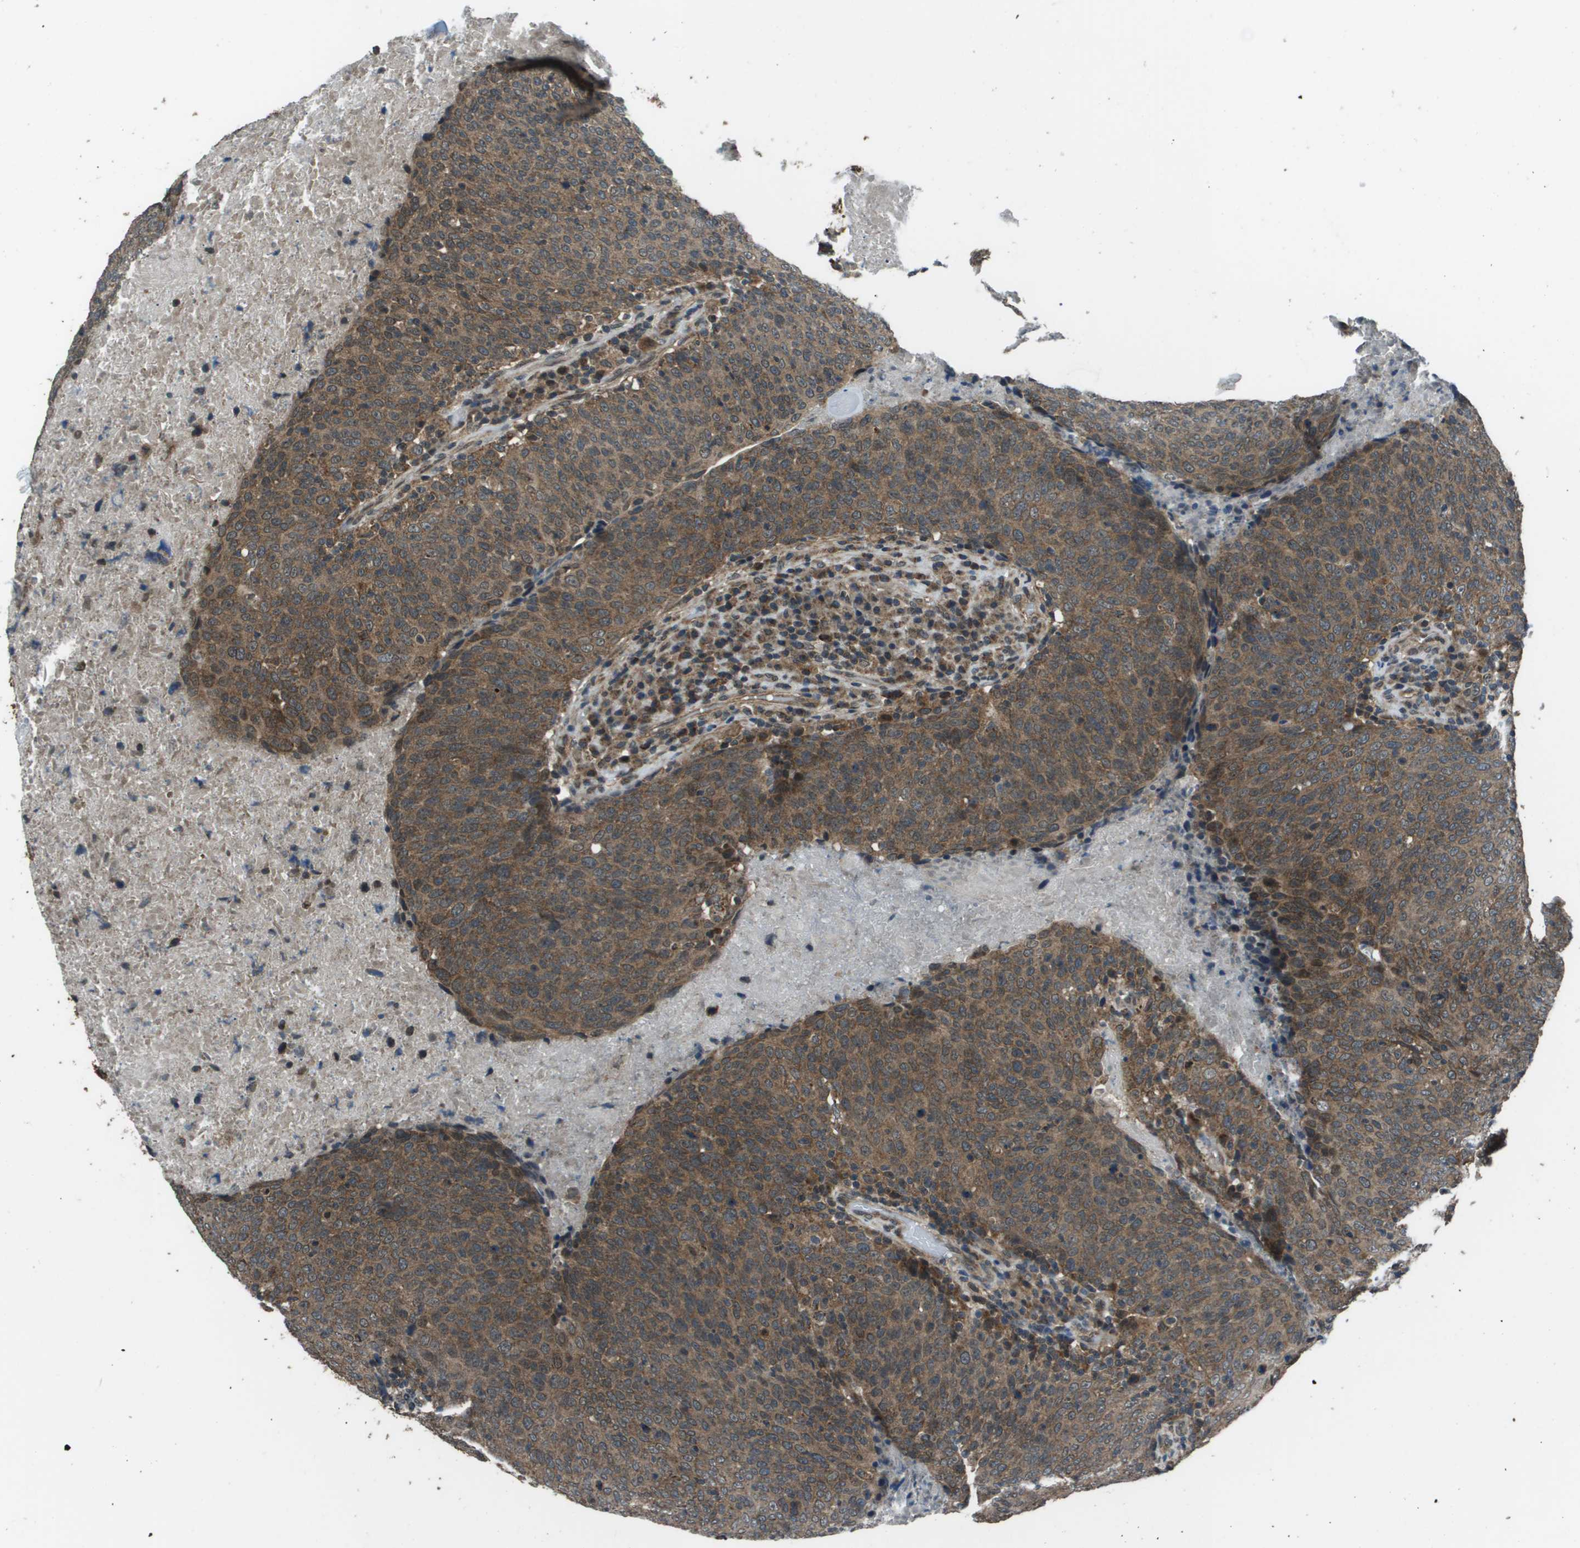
{"staining": {"intensity": "moderate", "quantity": ">75%", "location": "cytoplasmic/membranous"}, "tissue": "head and neck cancer", "cell_type": "Tumor cells", "image_type": "cancer", "snomed": [{"axis": "morphology", "description": "Squamous cell carcinoma, NOS"}, {"axis": "morphology", "description": "Squamous cell carcinoma, metastatic, NOS"}, {"axis": "topography", "description": "Lymph node"}, {"axis": "topography", "description": "Head-Neck"}], "caption": "Metastatic squamous cell carcinoma (head and neck) was stained to show a protein in brown. There is medium levels of moderate cytoplasmic/membranous staining in about >75% of tumor cells. (DAB (3,3'-diaminobenzidine) IHC with brightfield microscopy, high magnification).", "gene": "PPFIA1", "patient": {"sex": "male", "age": 62}}